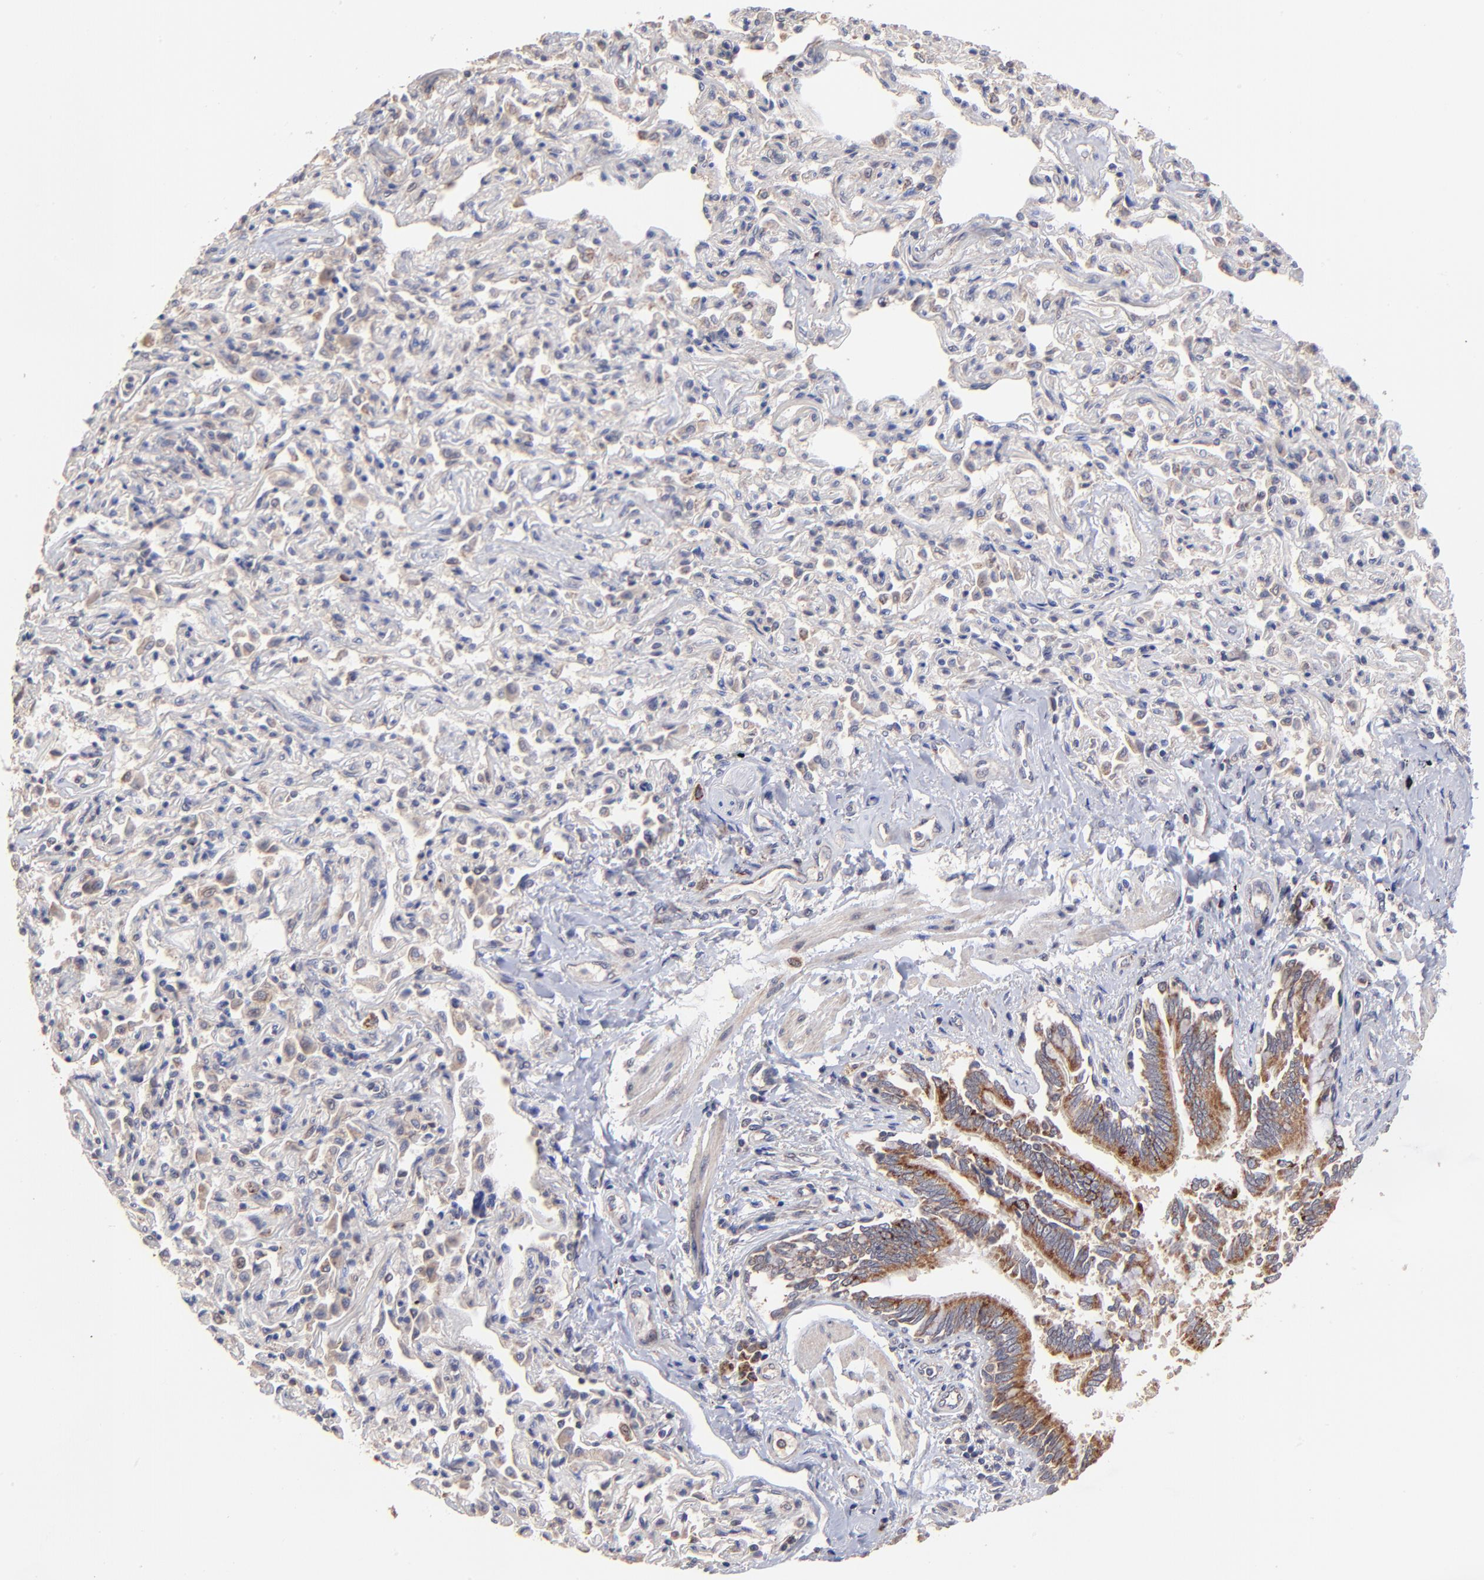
{"staining": {"intensity": "moderate", "quantity": ">75%", "location": "cytoplasmic/membranous"}, "tissue": "bronchus", "cell_type": "Respiratory epithelial cells", "image_type": "normal", "snomed": [{"axis": "morphology", "description": "Normal tissue, NOS"}, {"axis": "topography", "description": "Lung"}], "caption": "Immunohistochemical staining of unremarkable human bronchus exhibits medium levels of moderate cytoplasmic/membranous staining in approximately >75% of respiratory epithelial cells.", "gene": "BAIAP2L2", "patient": {"sex": "male", "age": 64}}